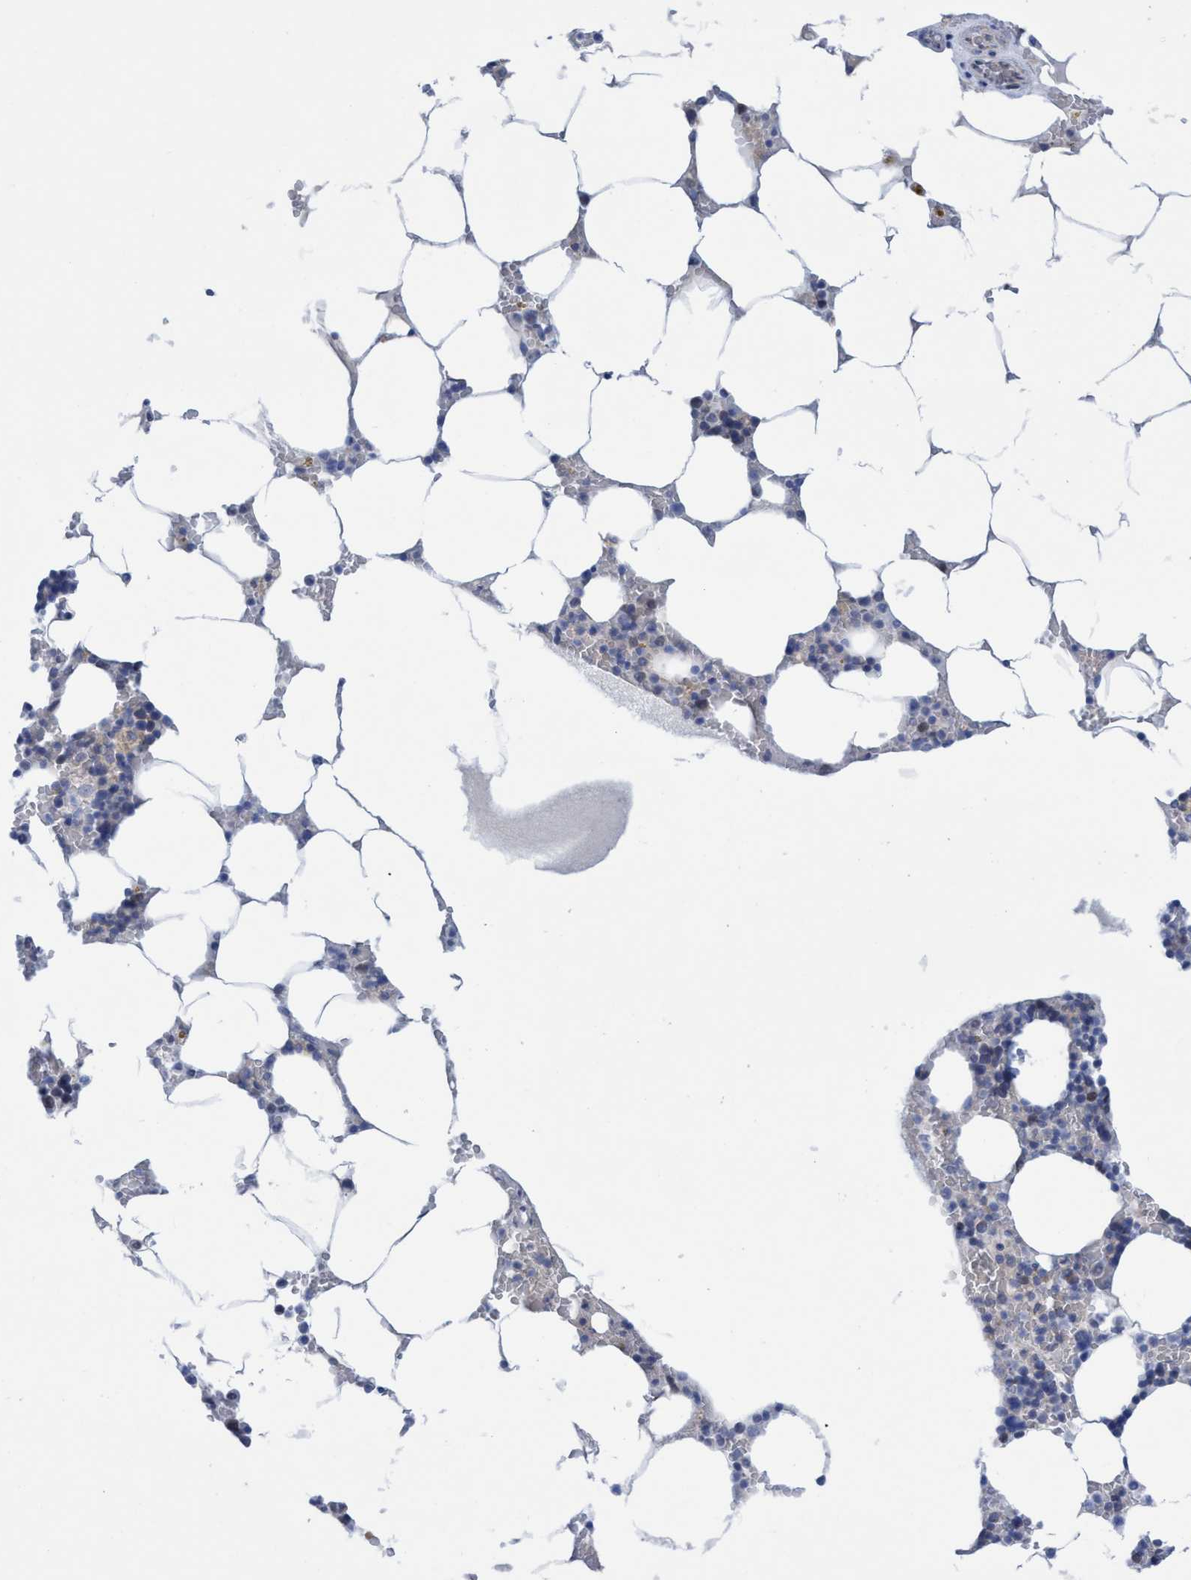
{"staining": {"intensity": "negative", "quantity": "none", "location": "none"}, "tissue": "bone marrow", "cell_type": "Hematopoietic cells", "image_type": "normal", "snomed": [{"axis": "morphology", "description": "Normal tissue, NOS"}, {"axis": "topography", "description": "Bone marrow"}], "caption": "This is a photomicrograph of immunohistochemistry (IHC) staining of unremarkable bone marrow, which shows no expression in hematopoietic cells. (Stains: DAB immunohistochemistry with hematoxylin counter stain, Microscopy: brightfield microscopy at high magnification).", "gene": "RSAD1", "patient": {"sex": "male", "age": 70}}